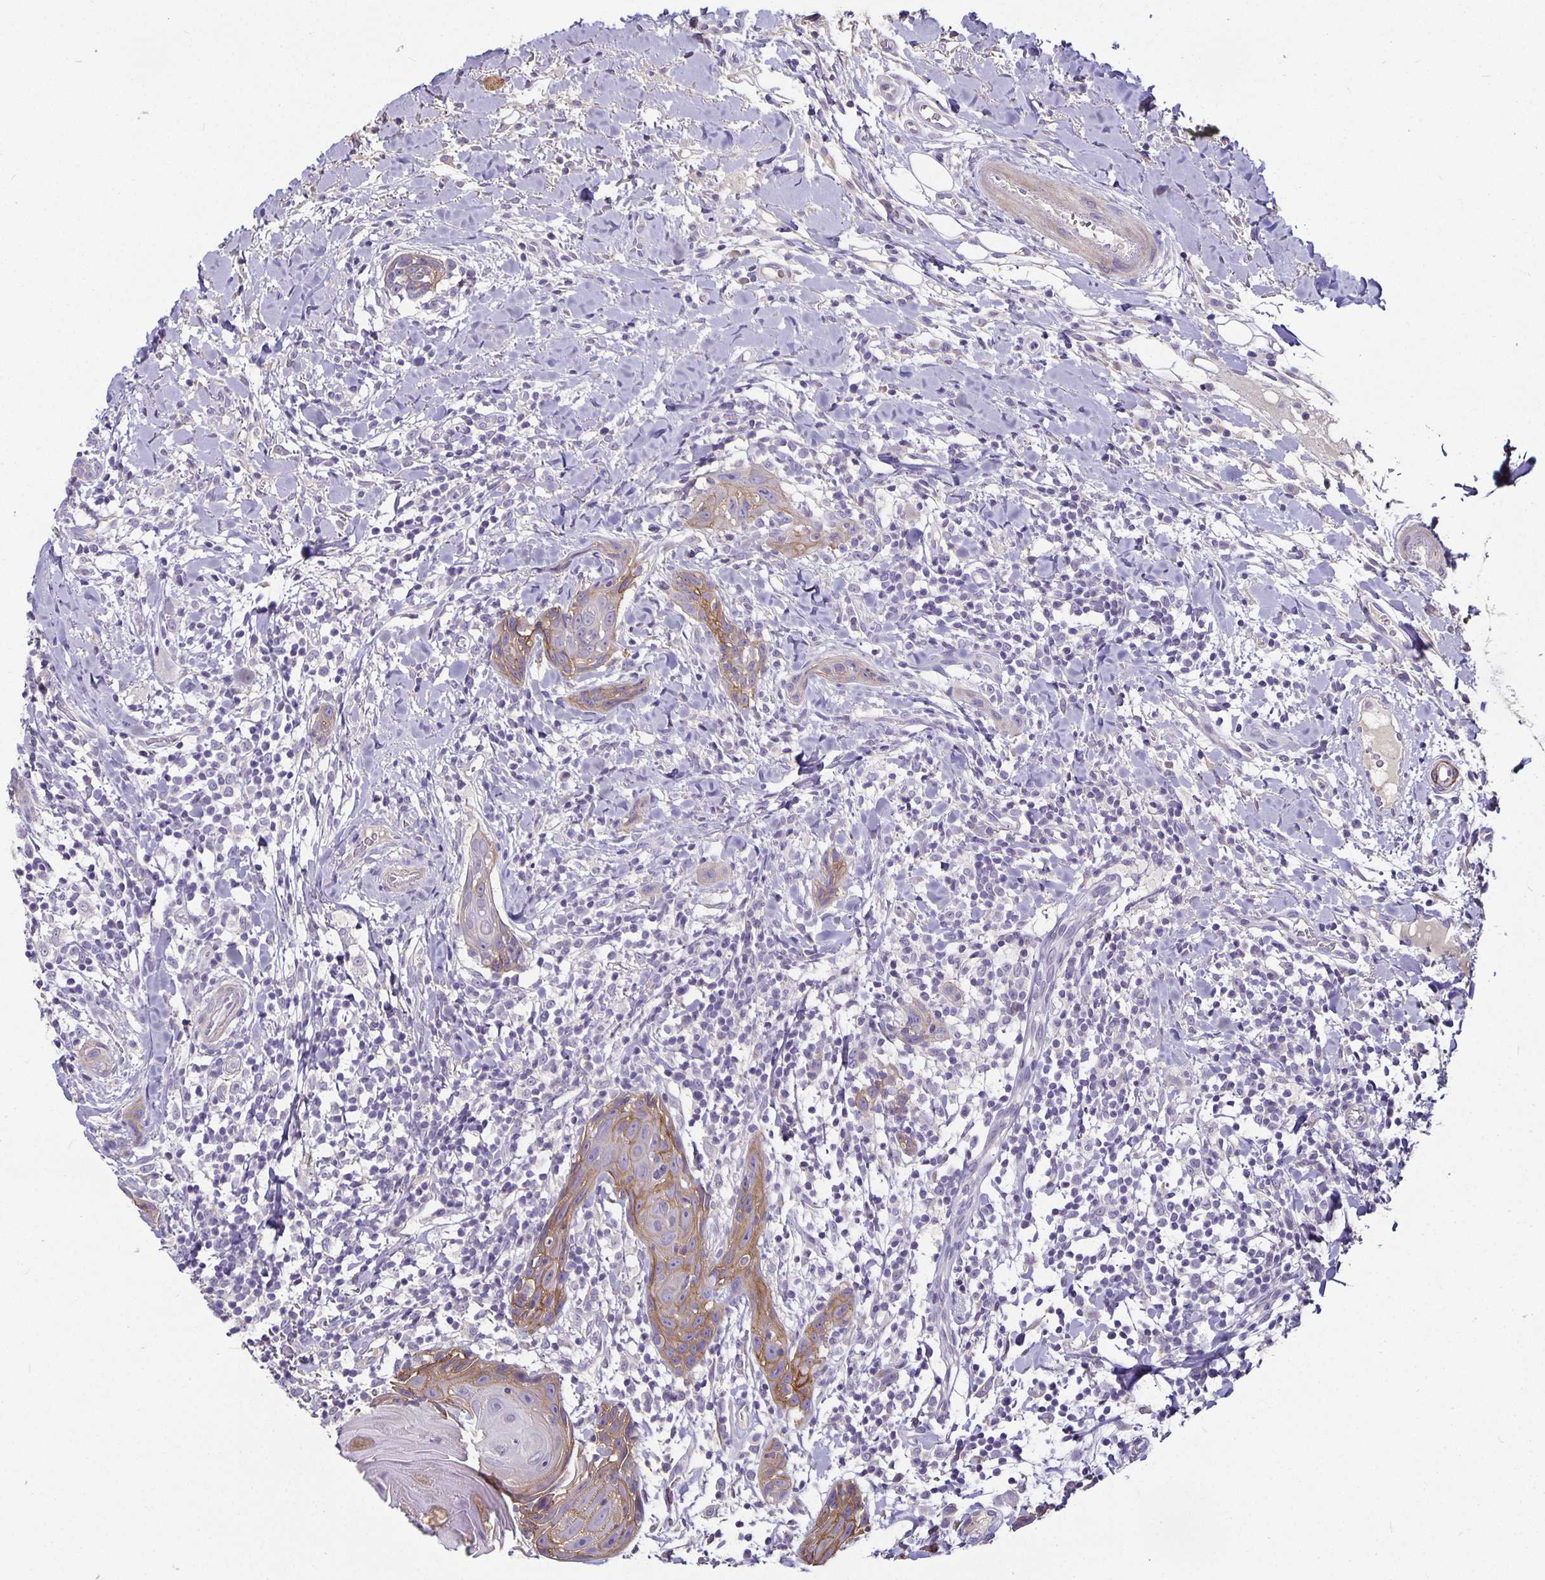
{"staining": {"intensity": "weak", "quantity": "<25%", "location": "cytoplasmic/membranous"}, "tissue": "head and neck cancer", "cell_type": "Tumor cells", "image_type": "cancer", "snomed": [{"axis": "morphology", "description": "Squamous cell carcinoma, NOS"}, {"axis": "topography", "description": "Oral tissue"}, {"axis": "topography", "description": "Head-Neck"}], "caption": "Protein analysis of head and neck squamous cell carcinoma reveals no significant staining in tumor cells. (DAB IHC with hematoxylin counter stain).", "gene": "CA12", "patient": {"sex": "male", "age": 49}}